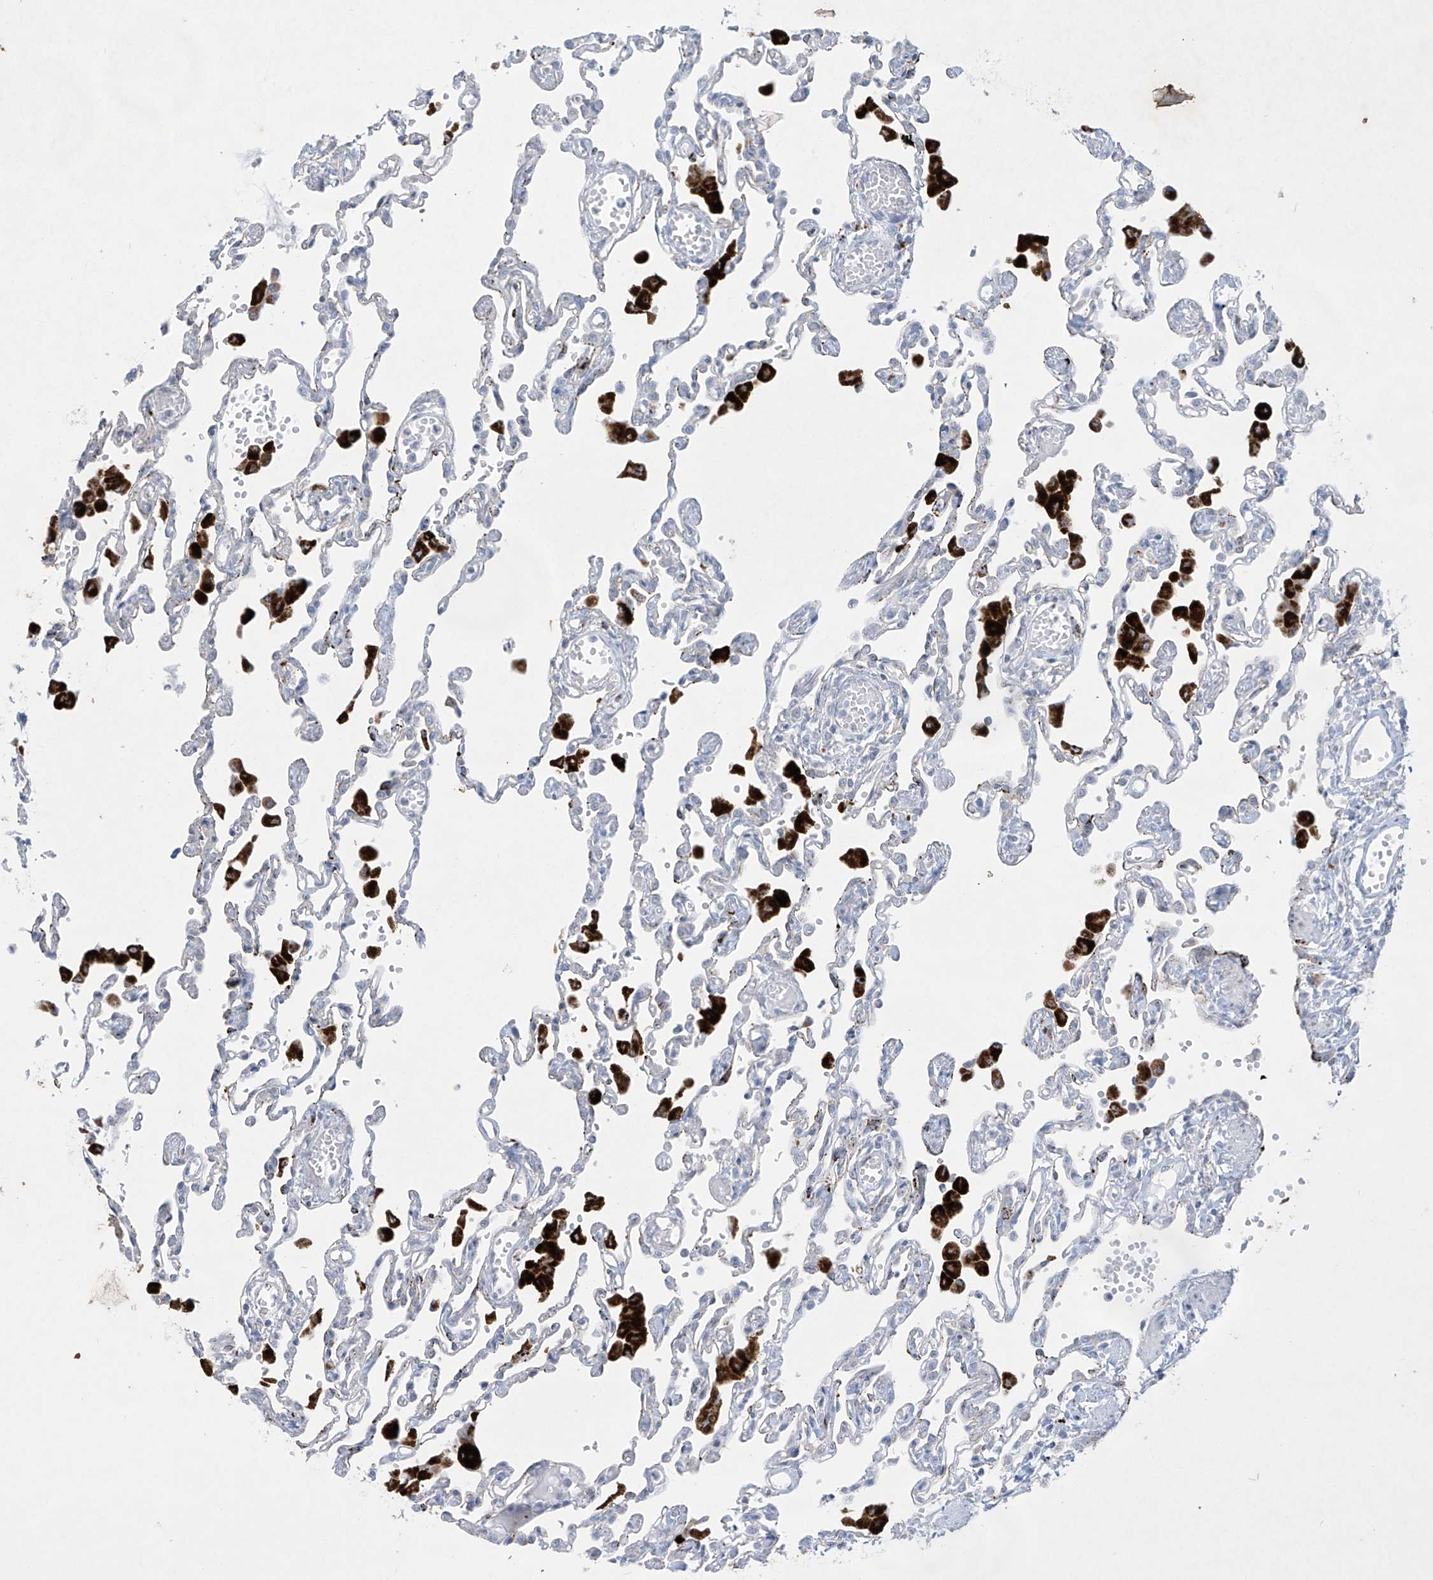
{"staining": {"intensity": "negative", "quantity": "none", "location": "none"}, "tissue": "lung", "cell_type": "Alveolar cells", "image_type": "normal", "snomed": [{"axis": "morphology", "description": "Normal tissue, NOS"}, {"axis": "topography", "description": "Bronchus"}, {"axis": "topography", "description": "Lung"}], "caption": "Lung was stained to show a protein in brown. There is no significant positivity in alveolar cells. The staining is performed using DAB (3,3'-diaminobenzidine) brown chromogen with nuclei counter-stained in using hematoxylin.", "gene": "GPR137C", "patient": {"sex": "female", "age": 49}}